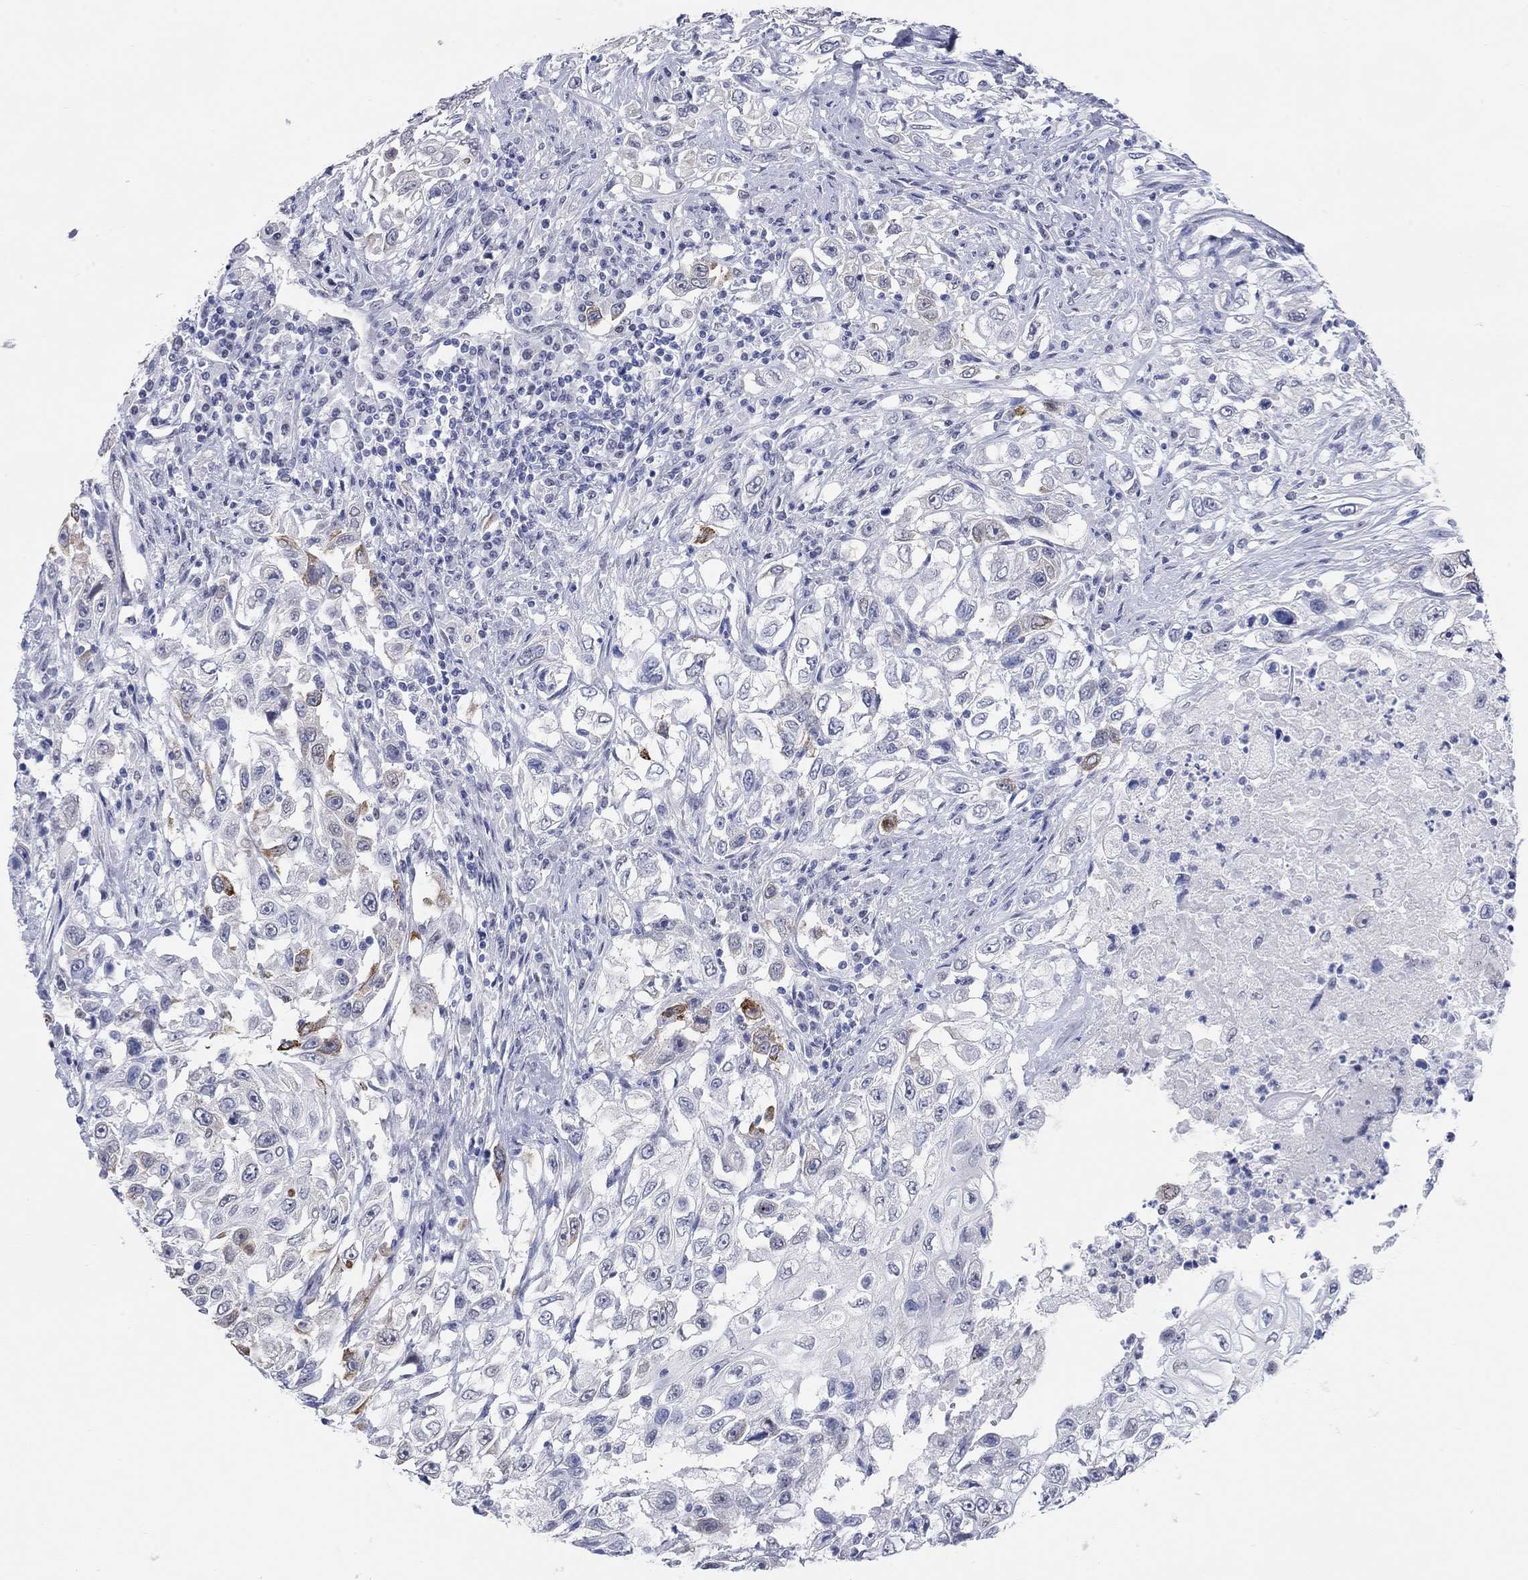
{"staining": {"intensity": "strong", "quantity": "<25%", "location": "cytoplasmic/membranous"}, "tissue": "urothelial cancer", "cell_type": "Tumor cells", "image_type": "cancer", "snomed": [{"axis": "morphology", "description": "Urothelial carcinoma, High grade"}, {"axis": "topography", "description": "Urinary bladder"}], "caption": "Strong cytoplasmic/membranous expression for a protein is identified in approximately <25% of tumor cells of urothelial cancer using IHC.", "gene": "WASF3", "patient": {"sex": "female", "age": 56}}